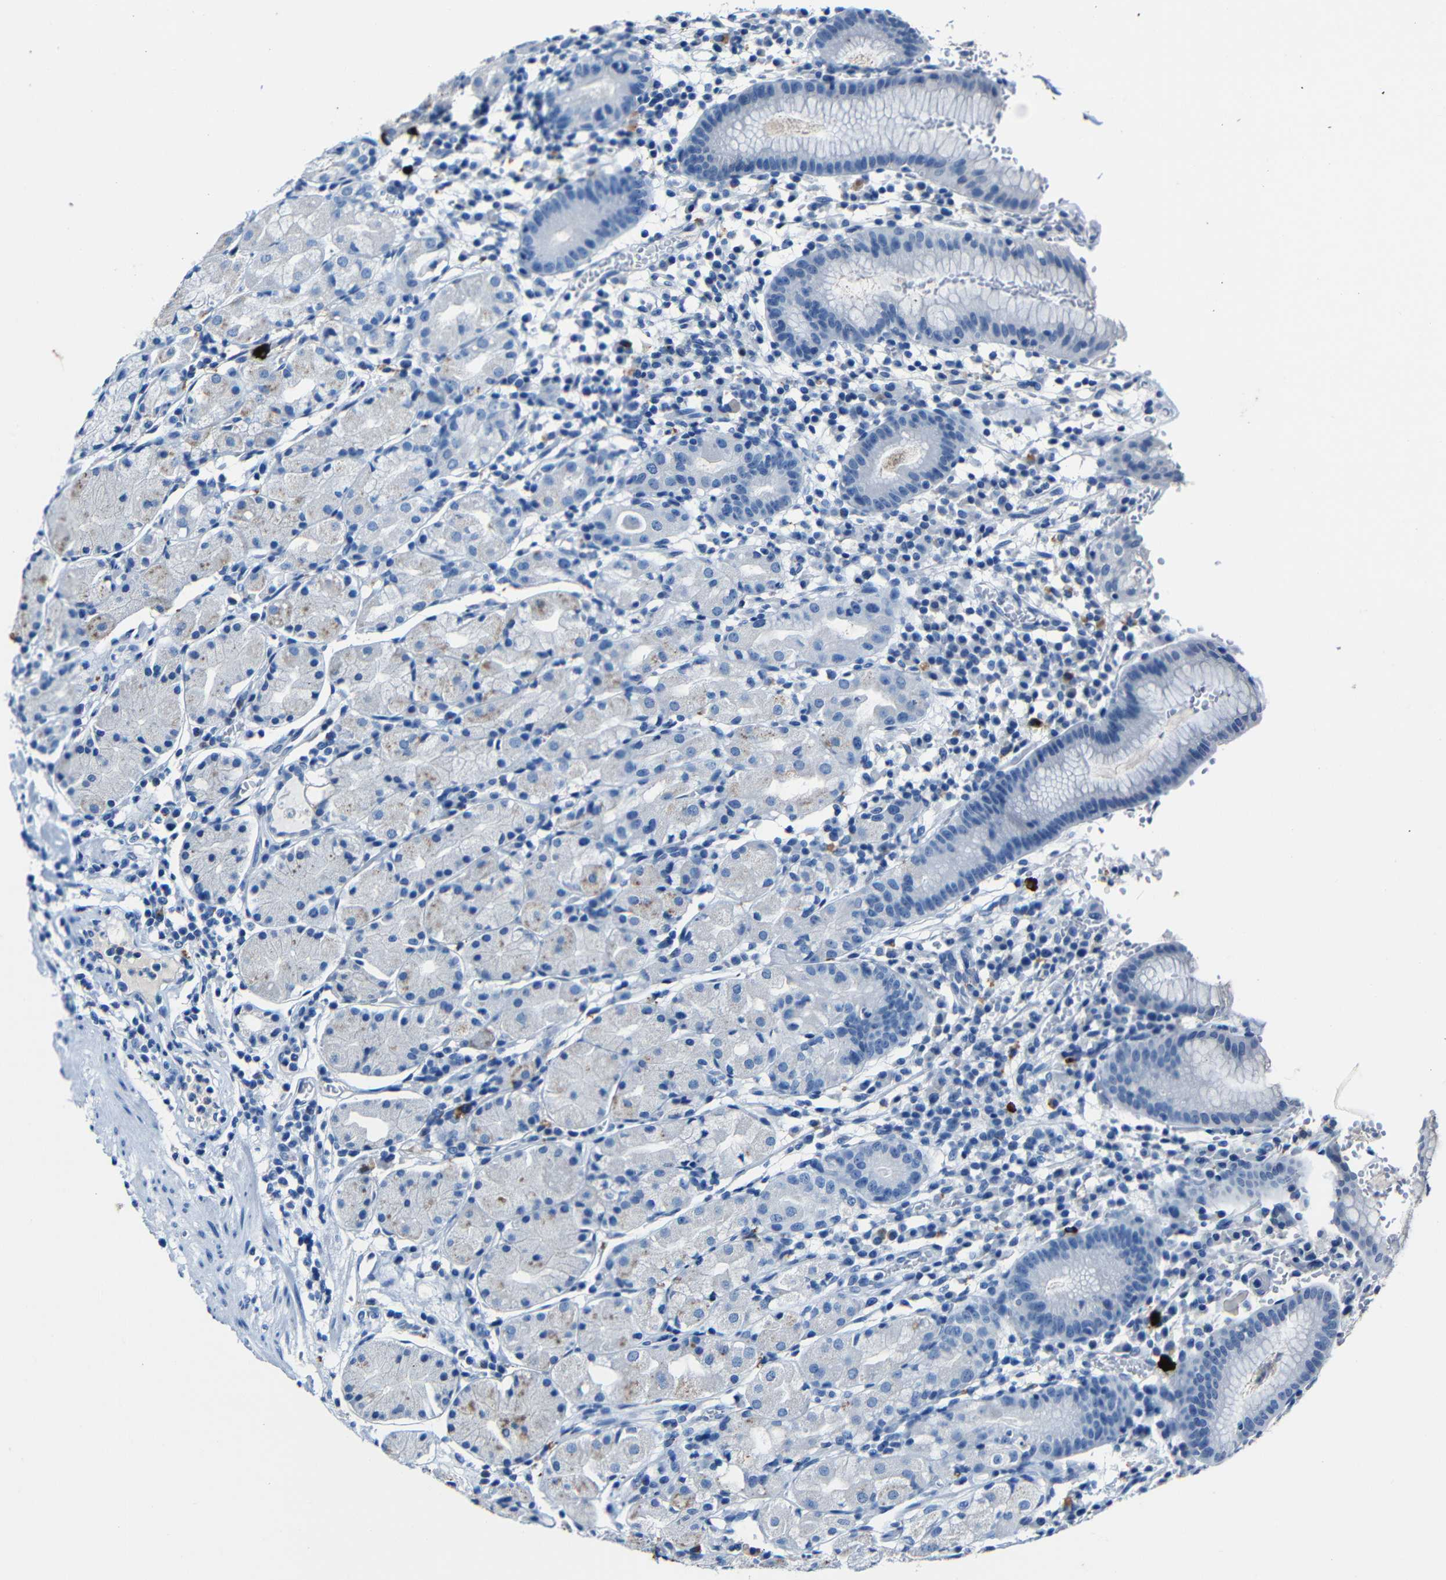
{"staining": {"intensity": "negative", "quantity": "none", "location": "none"}, "tissue": "stomach", "cell_type": "Glandular cells", "image_type": "normal", "snomed": [{"axis": "morphology", "description": "Normal tissue, NOS"}, {"axis": "topography", "description": "Stomach"}, {"axis": "topography", "description": "Stomach, lower"}], "caption": "Protein analysis of normal stomach reveals no significant staining in glandular cells. (DAB immunohistochemistry (IHC) visualized using brightfield microscopy, high magnification).", "gene": "CLDN11", "patient": {"sex": "female", "age": 75}}